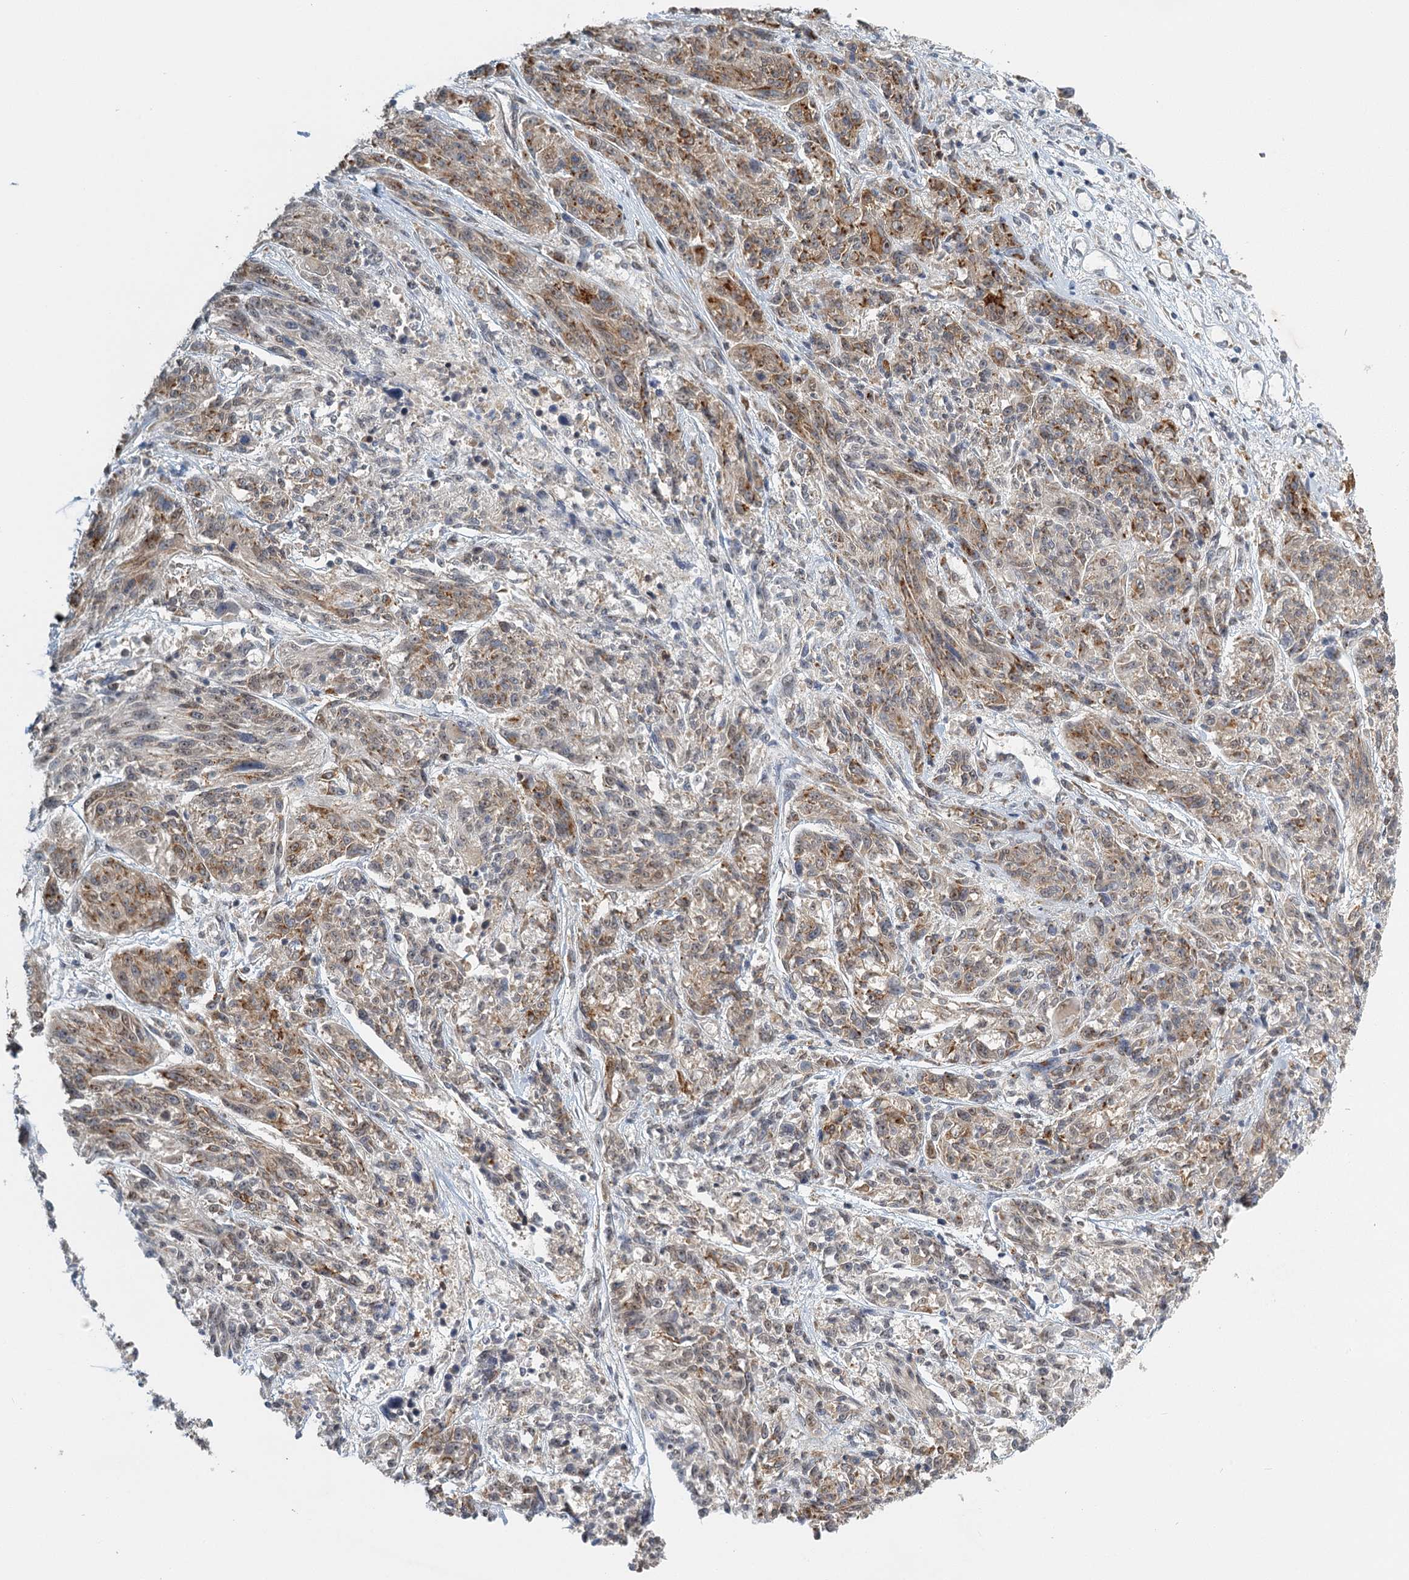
{"staining": {"intensity": "moderate", "quantity": ">75%", "location": "cytoplasmic/membranous,nuclear"}, "tissue": "melanoma", "cell_type": "Tumor cells", "image_type": "cancer", "snomed": [{"axis": "morphology", "description": "Malignant melanoma, NOS"}, {"axis": "topography", "description": "Skin"}], "caption": "IHC micrograph of melanoma stained for a protein (brown), which reveals medium levels of moderate cytoplasmic/membranous and nuclear positivity in about >75% of tumor cells.", "gene": "TREX1", "patient": {"sex": "male", "age": 53}}